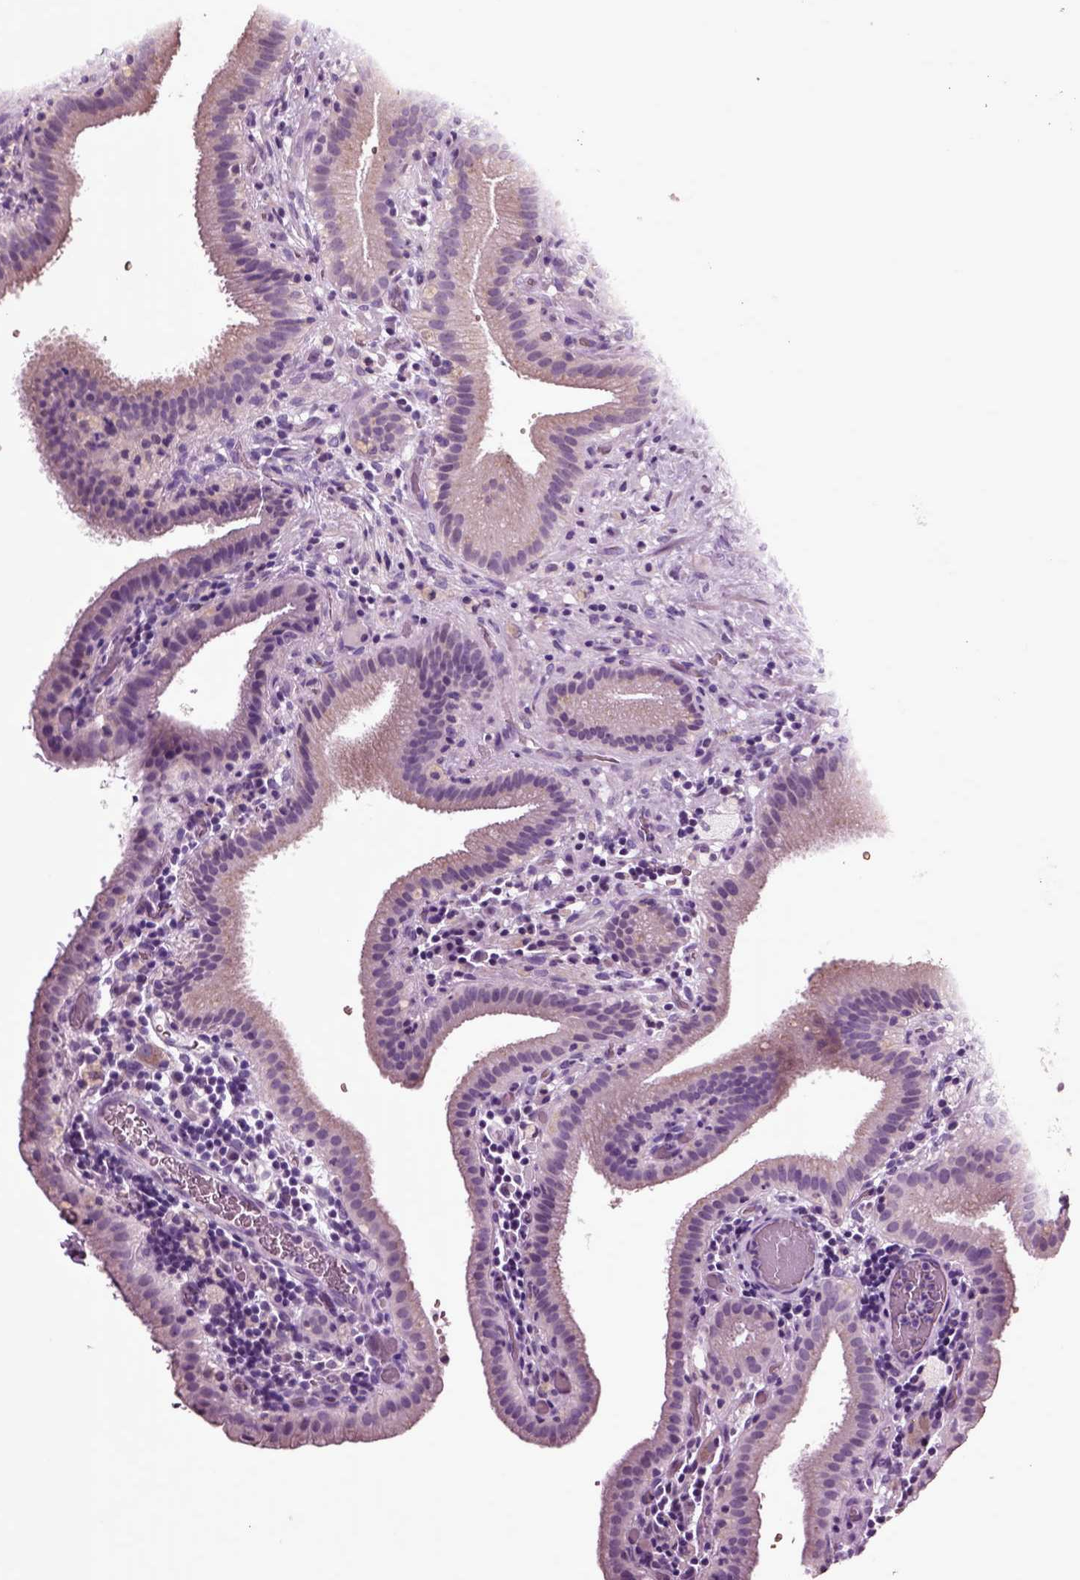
{"staining": {"intensity": "negative", "quantity": "none", "location": "none"}, "tissue": "gallbladder", "cell_type": "Glandular cells", "image_type": "normal", "snomed": [{"axis": "morphology", "description": "Normal tissue, NOS"}, {"axis": "topography", "description": "Gallbladder"}], "caption": "Immunohistochemistry (IHC) histopathology image of normal gallbladder stained for a protein (brown), which demonstrates no staining in glandular cells. (DAB (3,3'-diaminobenzidine) immunohistochemistry, high magnification).", "gene": "CHGB", "patient": {"sex": "male", "age": 62}}